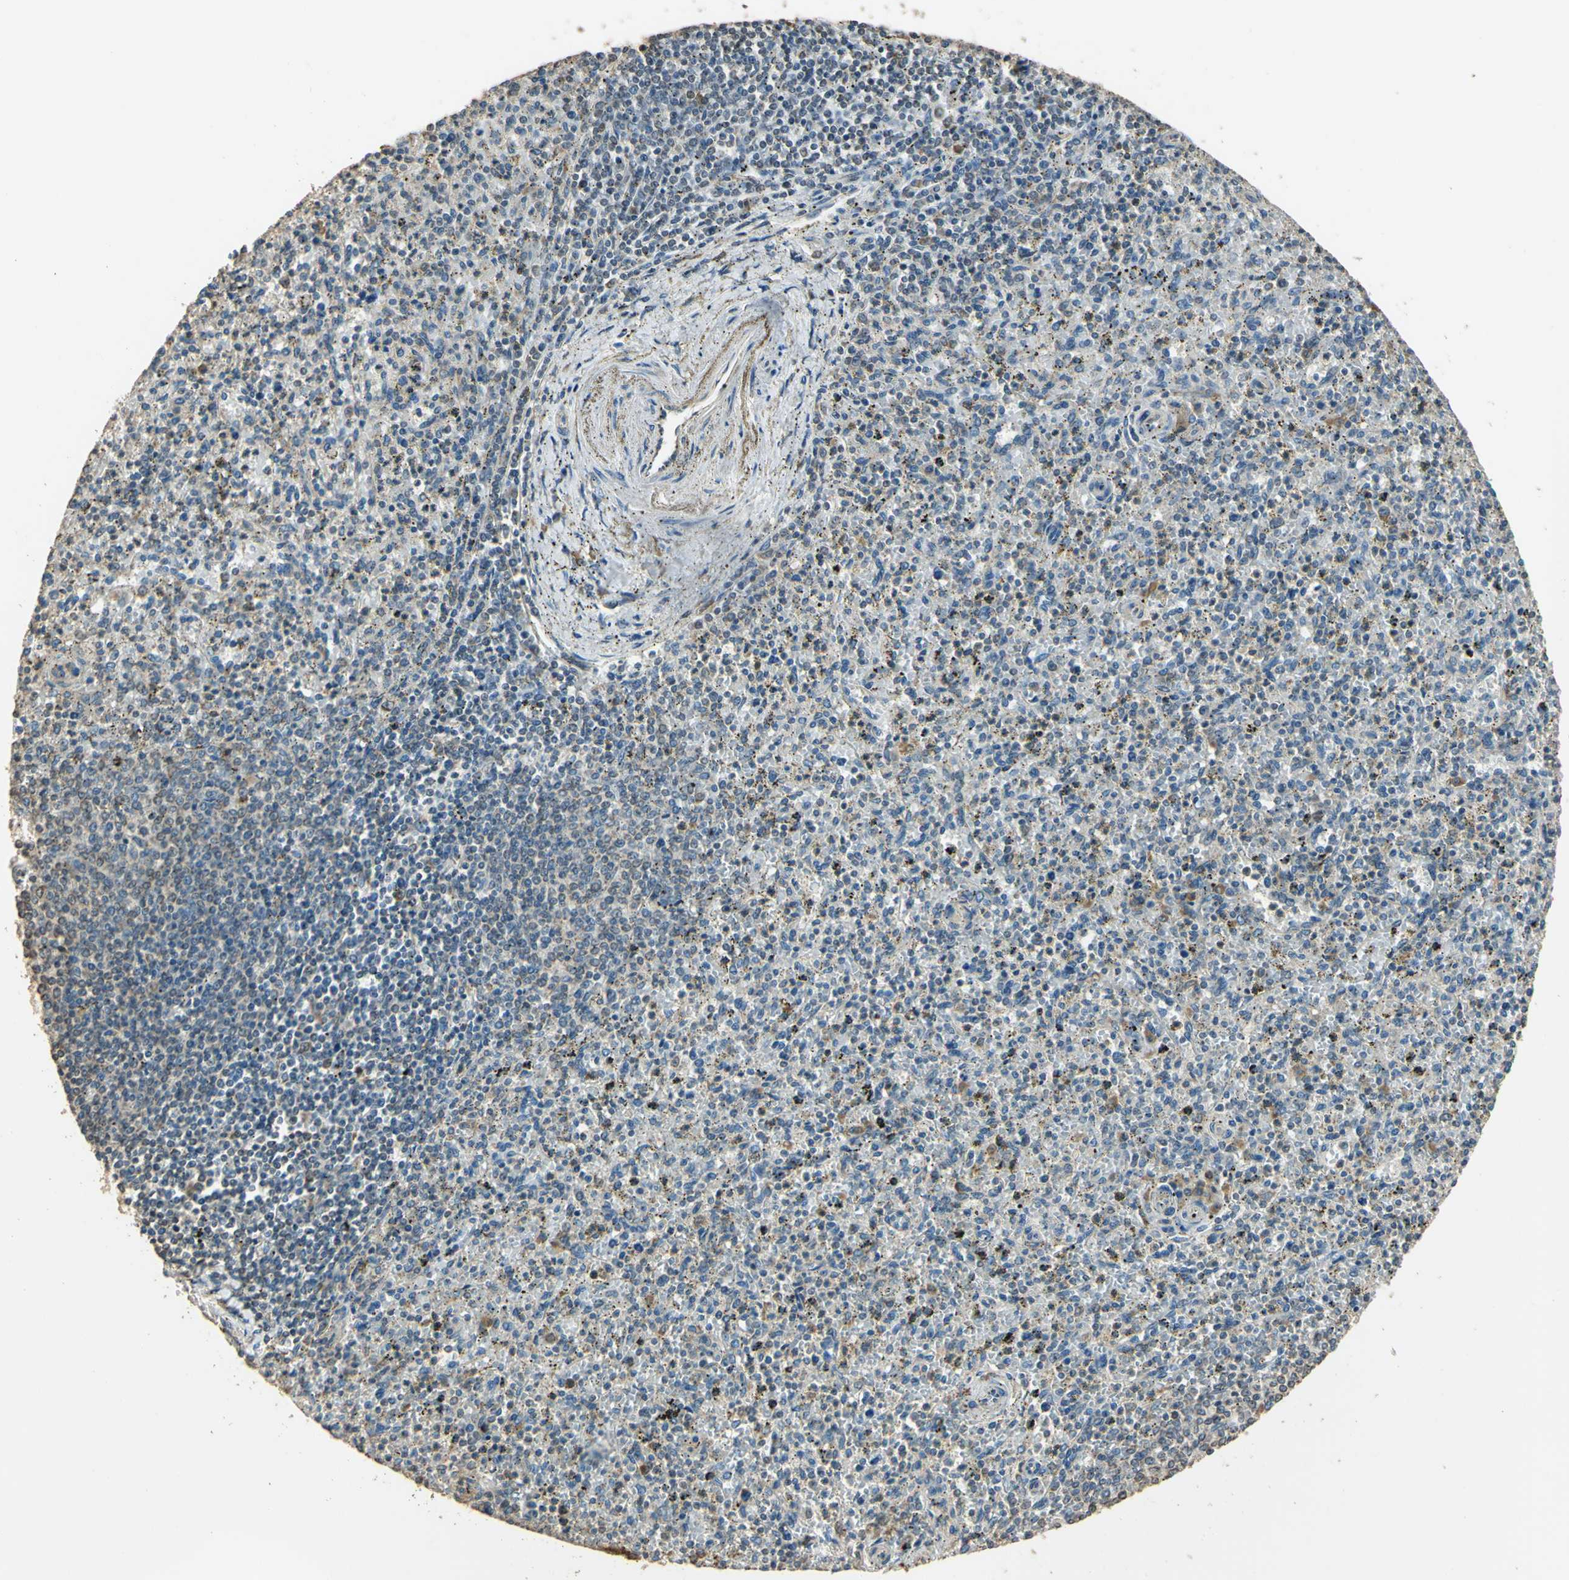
{"staining": {"intensity": "negative", "quantity": "none", "location": "none"}, "tissue": "spleen", "cell_type": "Cells in red pulp", "image_type": "normal", "snomed": [{"axis": "morphology", "description": "Normal tissue, NOS"}, {"axis": "topography", "description": "Spleen"}], "caption": "This is an immunohistochemistry (IHC) histopathology image of normal human spleen. There is no positivity in cells in red pulp.", "gene": "STX18", "patient": {"sex": "male", "age": 72}}